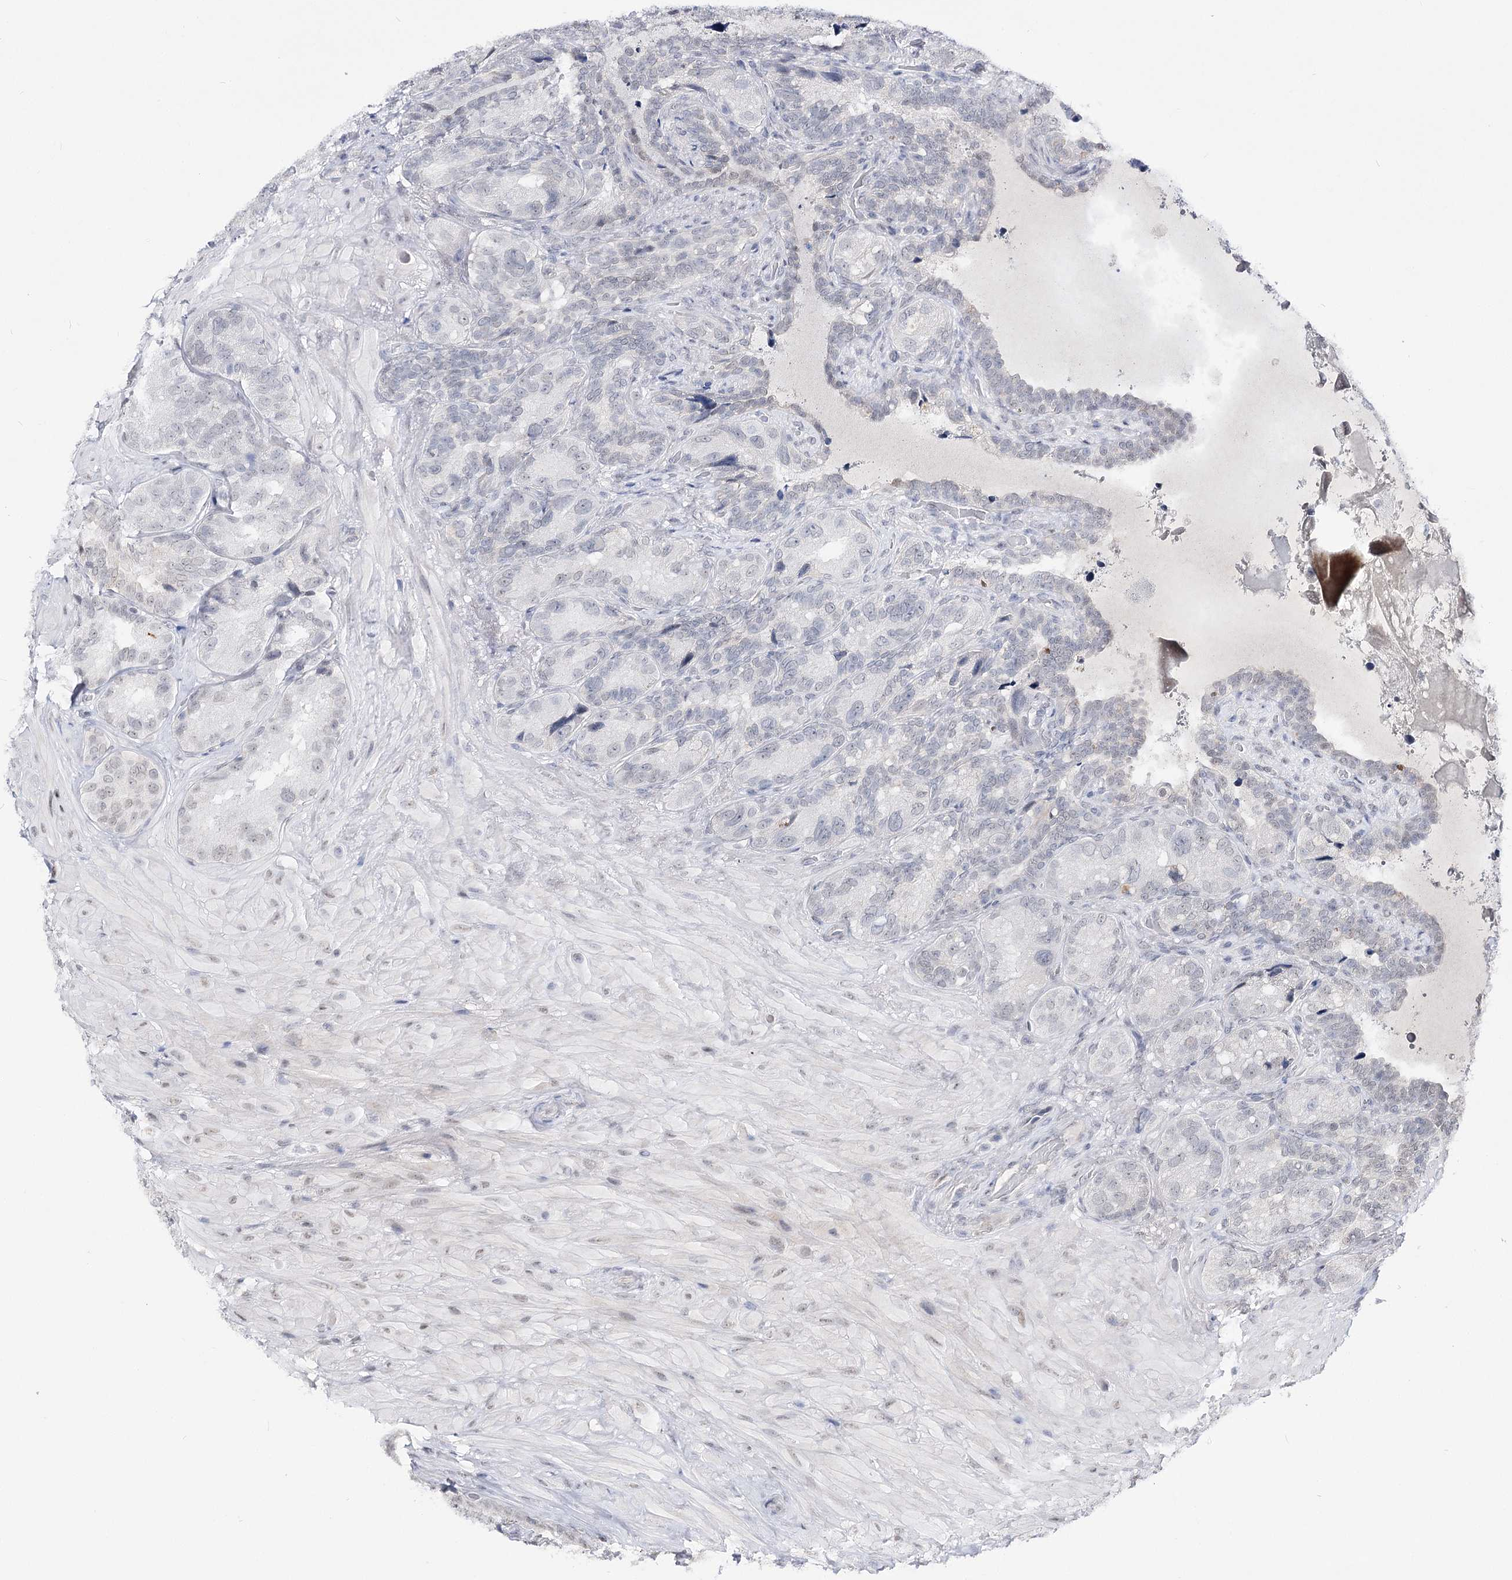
{"staining": {"intensity": "negative", "quantity": "none", "location": "none"}, "tissue": "seminal vesicle", "cell_type": "Glandular cells", "image_type": "normal", "snomed": [{"axis": "morphology", "description": "Normal tissue, NOS"}, {"axis": "topography", "description": "Seminal veicle"}, {"axis": "topography", "description": "Peripheral nerve tissue"}], "caption": "High magnification brightfield microscopy of benign seminal vesicle stained with DAB (3,3'-diaminobenzidine) (brown) and counterstained with hematoxylin (blue): glandular cells show no significant staining.", "gene": "ATP10B", "patient": {"sex": "male", "age": 67}}